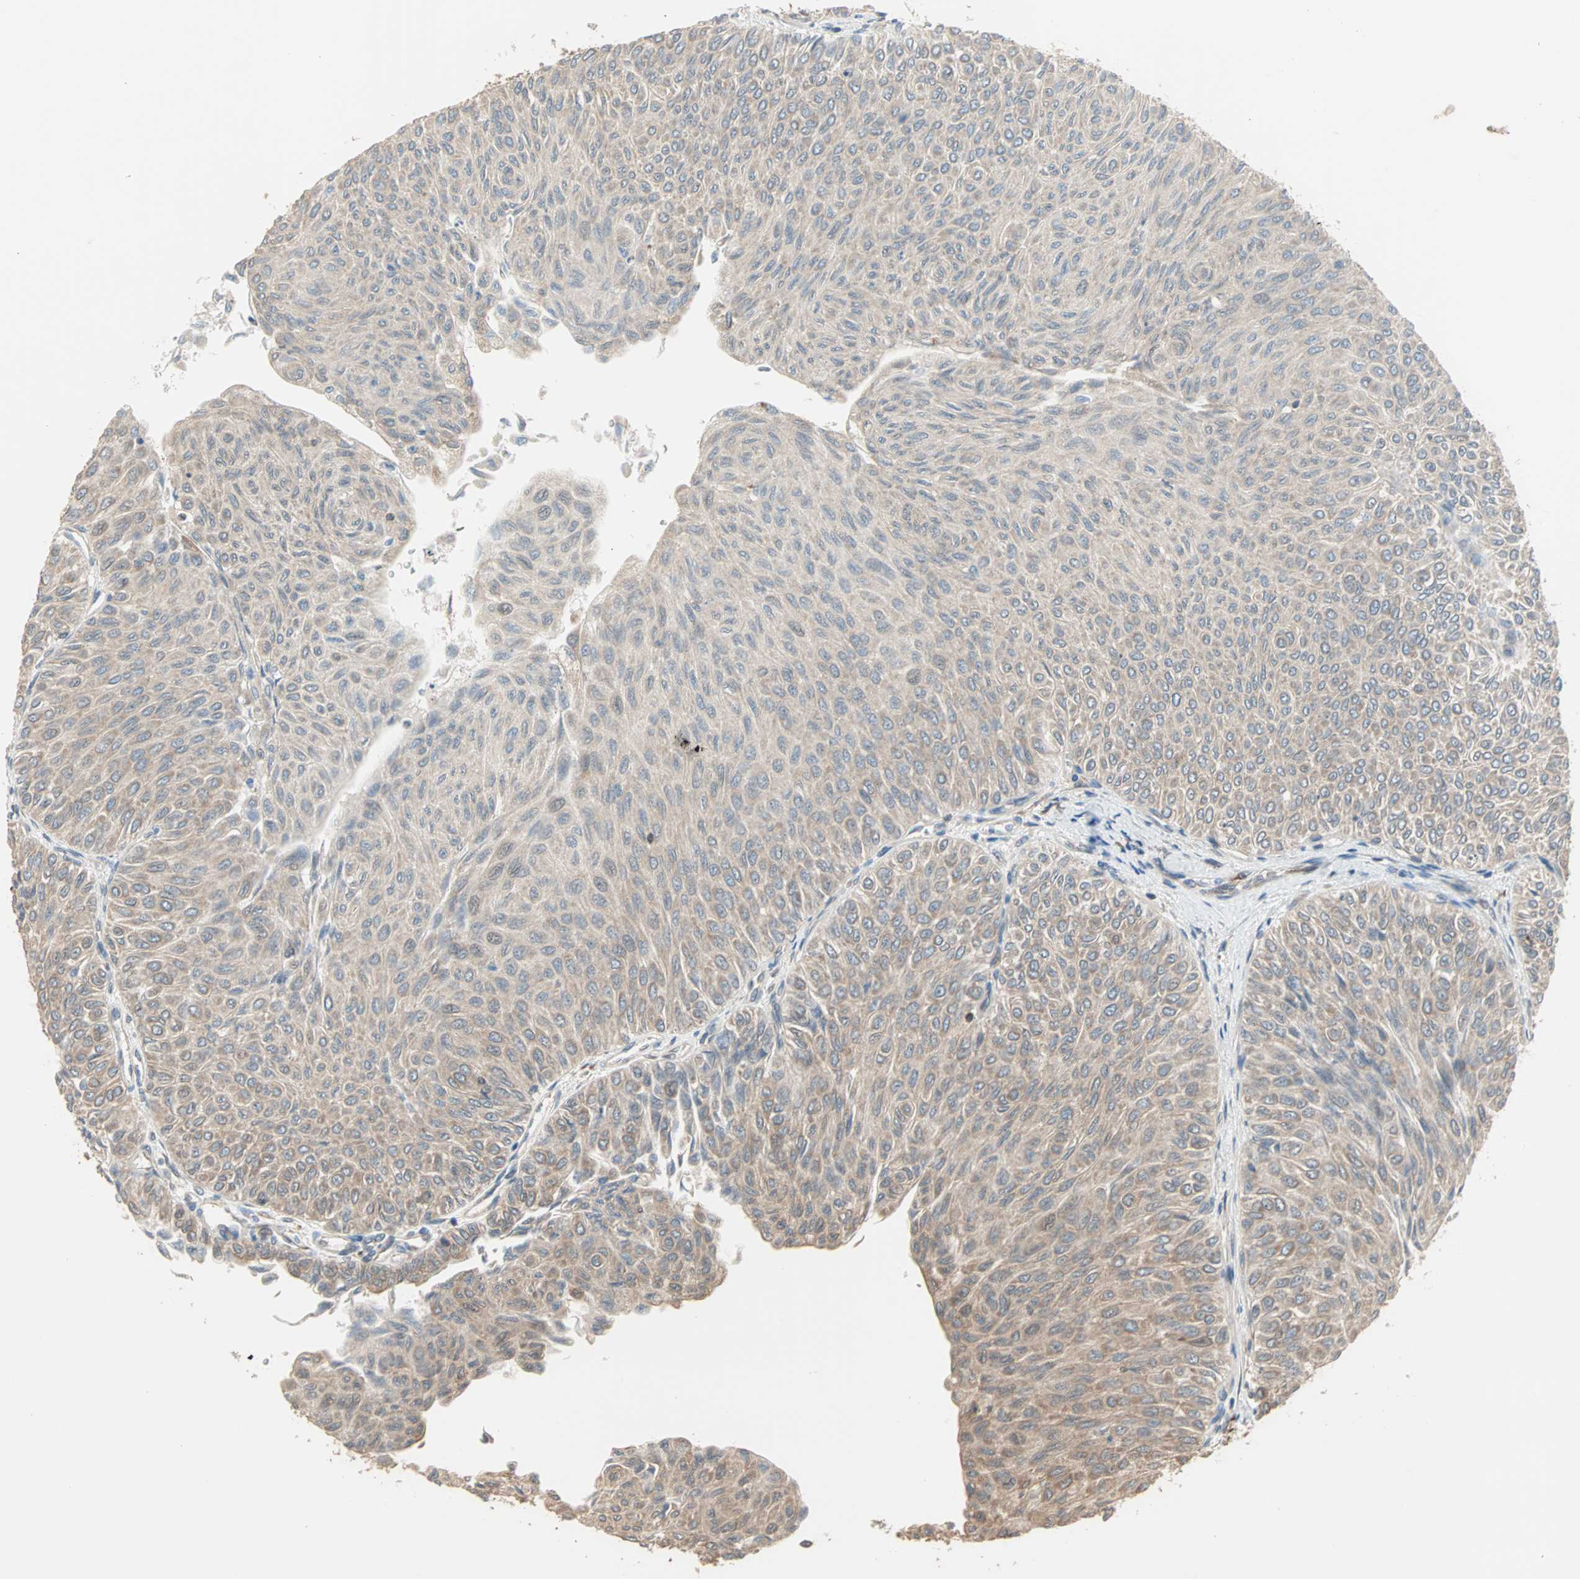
{"staining": {"intensity": "weak", "quantity": ">75%", "location": "cytoplasmic/membranous"}, "tissue": "urothelial cancer", "cell_type": "Tumor cells", "image_type": "cancer", "snomed": [{"axis": "morphology", "description": "Urothelial carcinoma, Low grade"}, {"axis": "topography", "description": "Urinary bladder"}], "caption": "Protein staining demonstrates weak cytoplasmic/membranous staining in about >75% of tumor cells in low-grade urothelial carcinoma. Nuclei are stained in blue.", "gene": "SAR1A", "patient": {"sex": "male", "age": 78}}